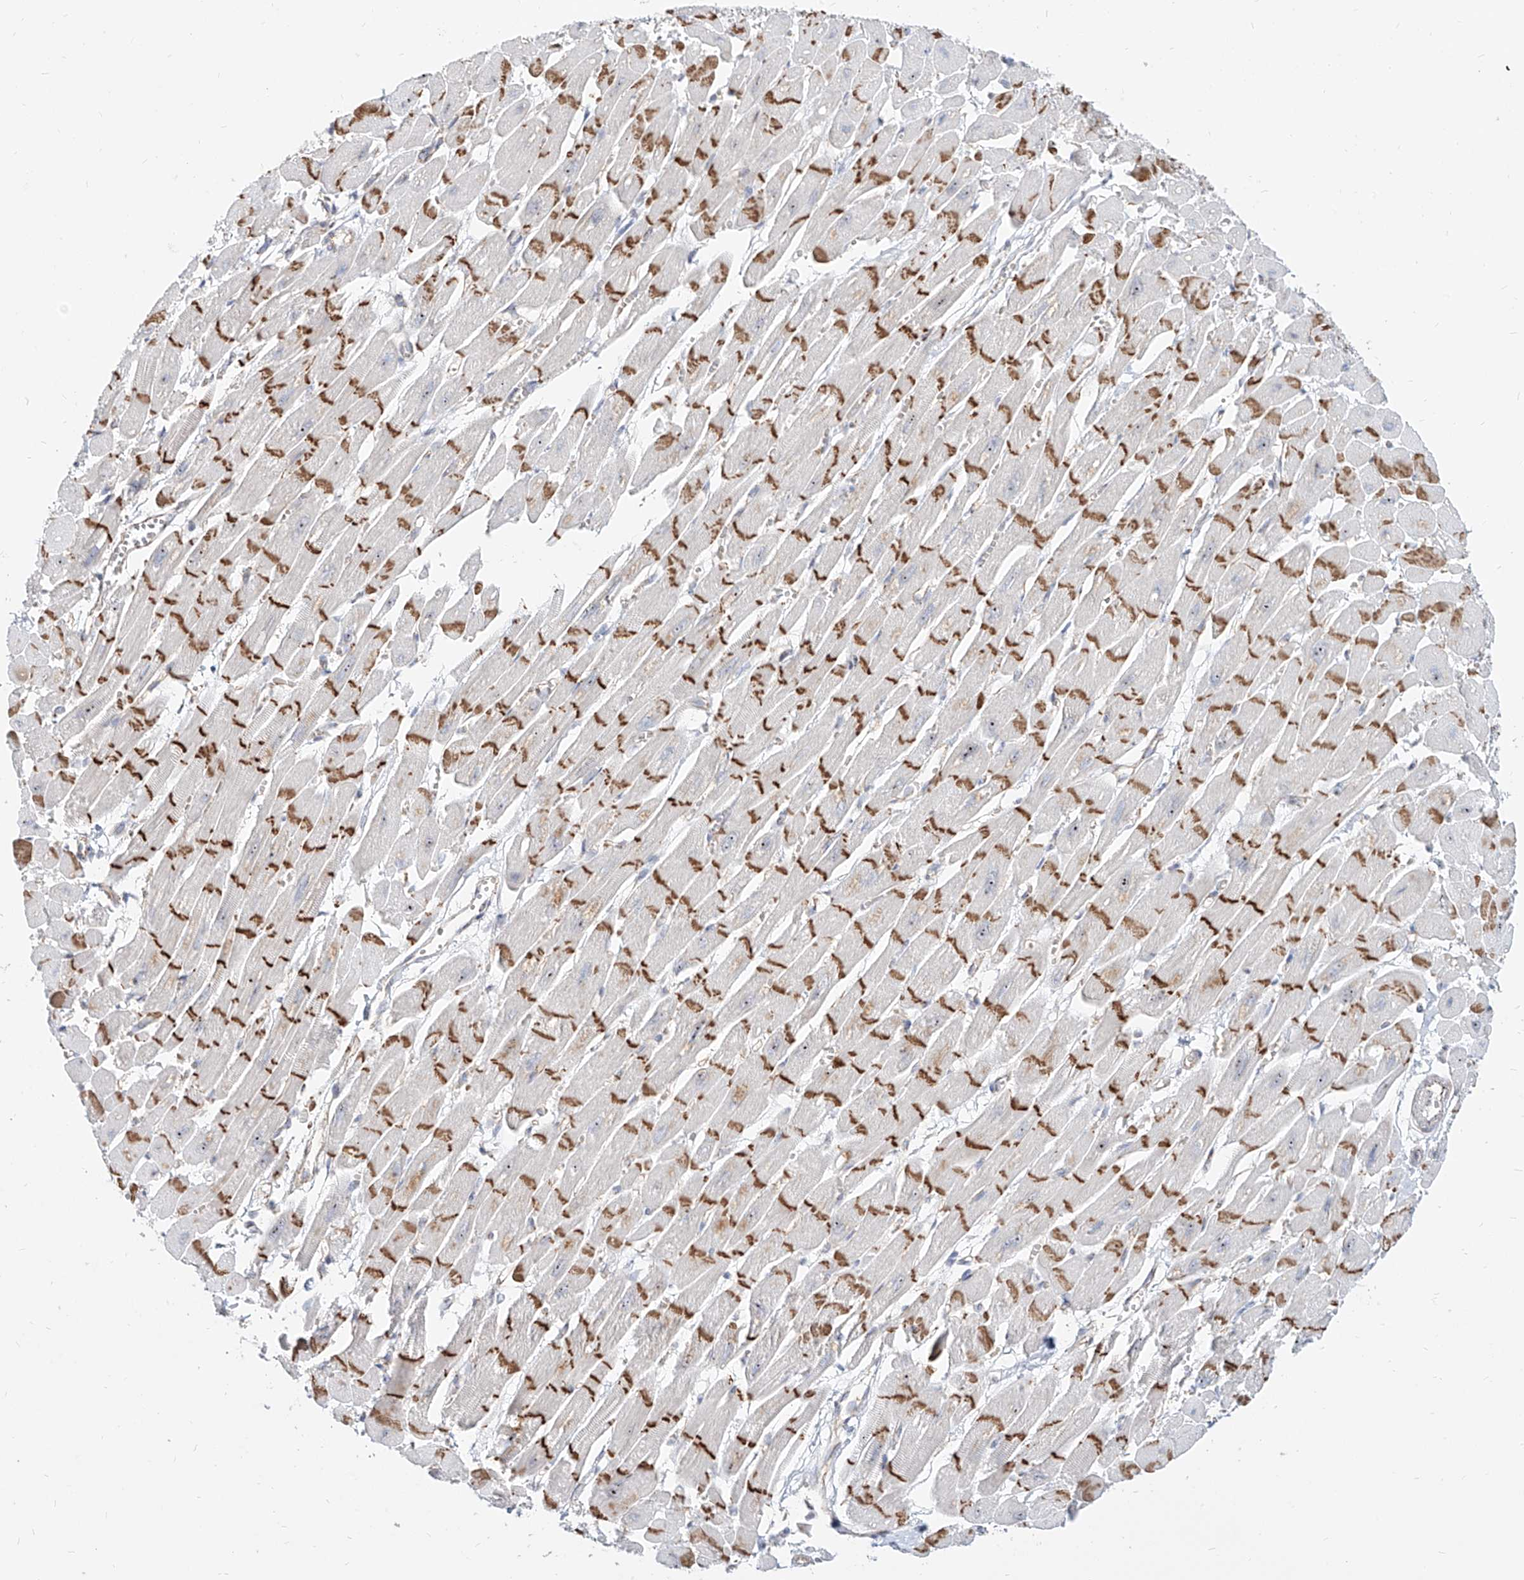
{"staining": {"intensity": "moderate", "quantity": "25%-75%", "location": "cytoplasmic/membranous,nuclear"}, "tissue": "heart muscle", "cell_type": "Cardiomyocytes", "image_type": "normal", "snomed": [{"axis": "morphology", "description": "Normal tissue, NOS"}, {"axis": "topography", "description": "Heart"}], "caption": "Immunohistochemical staining of normal heart muscle exhibits medium levels of moderate cytoplasmic/membranous,nuclear staining in about 25%-75% of cardiomyocytes. The staining is performed using DAB brown chromogen to label protein expression. The nuclei are counter-stained blue using hematoxylin.", "gene": "ZNF710", "patient": {"sex": "female", "age": 54}}